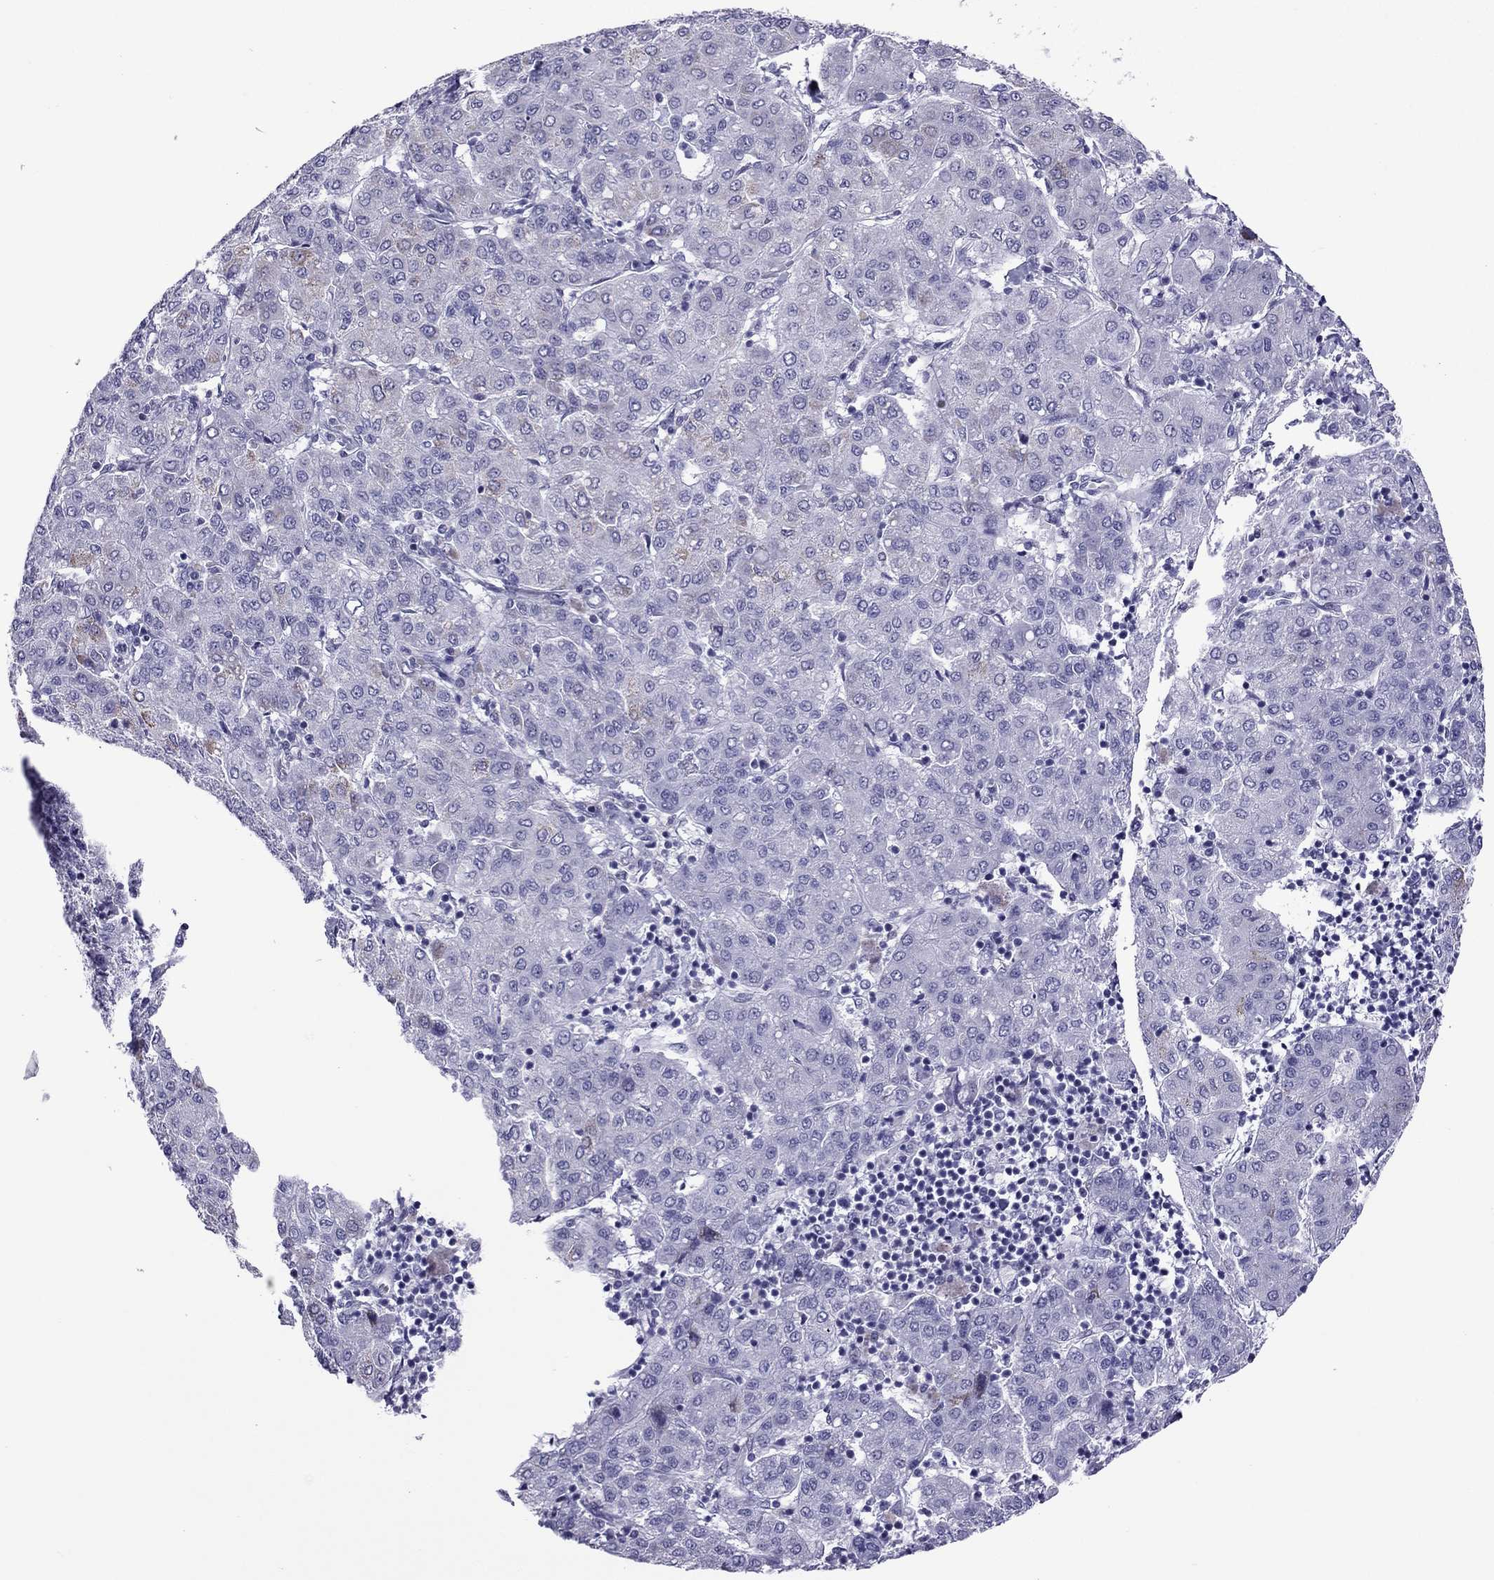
{"staining": {"intensity": "negative", "quantity": "none", "location": "none"}, "tissue": "liver cancer", "cell_type": "Tumor cells", "image_type": "cancer", "snomed": [{"axis": "morphology", "description": "Carcinoma, Hepatocellular, NOS"}, {"axis": "topography", "description": "Liver"}], "caption": "A micrograph of liver cancer (hepatocellular carcinoma) stained for a protein demonstrates no brown staining in tumor cells. (DAB IHC visualized using brightfield microscopy, high magnification).", "gene": "ZNF646", "patient": {"sex": "male", "age": 65}}